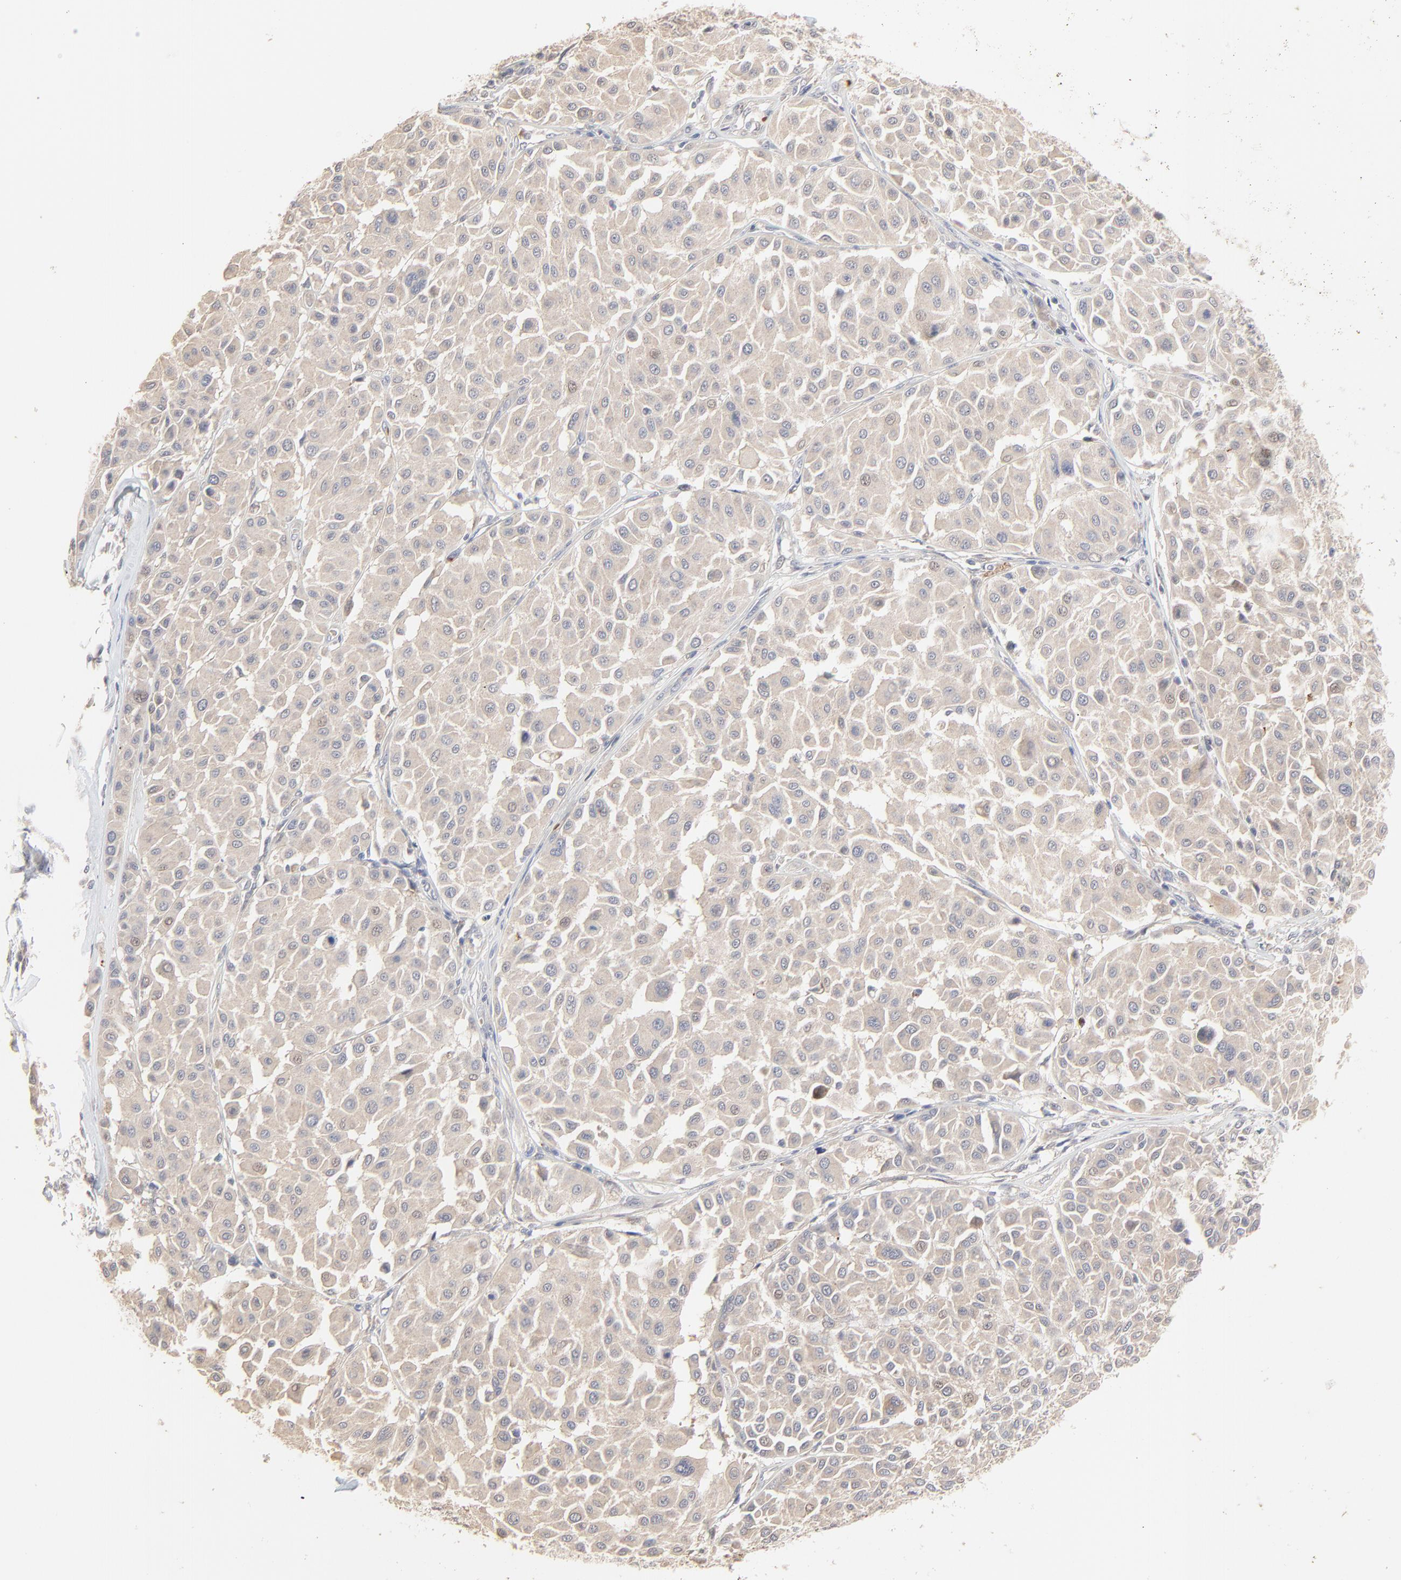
{"staining": {"intensity": "weak", "quantity": ">75%", "location": "cytoplasmic/membranous"}, "tissue": "melanoma", "cell_type": "Tumor cells", "image_type": "cancer", "snomed": [{"axis": "morphology", "description": "Malignant melanoma, Metastatic site"}, {"axis": "topography", "description": "Soft tissue"}], "caption": "Melanoma stained for a protein shows weak cytoplasmic/membranous positivity in tumor cells.", "gene": "FANCB", "patient": {"sex": "male", "age": 41}}